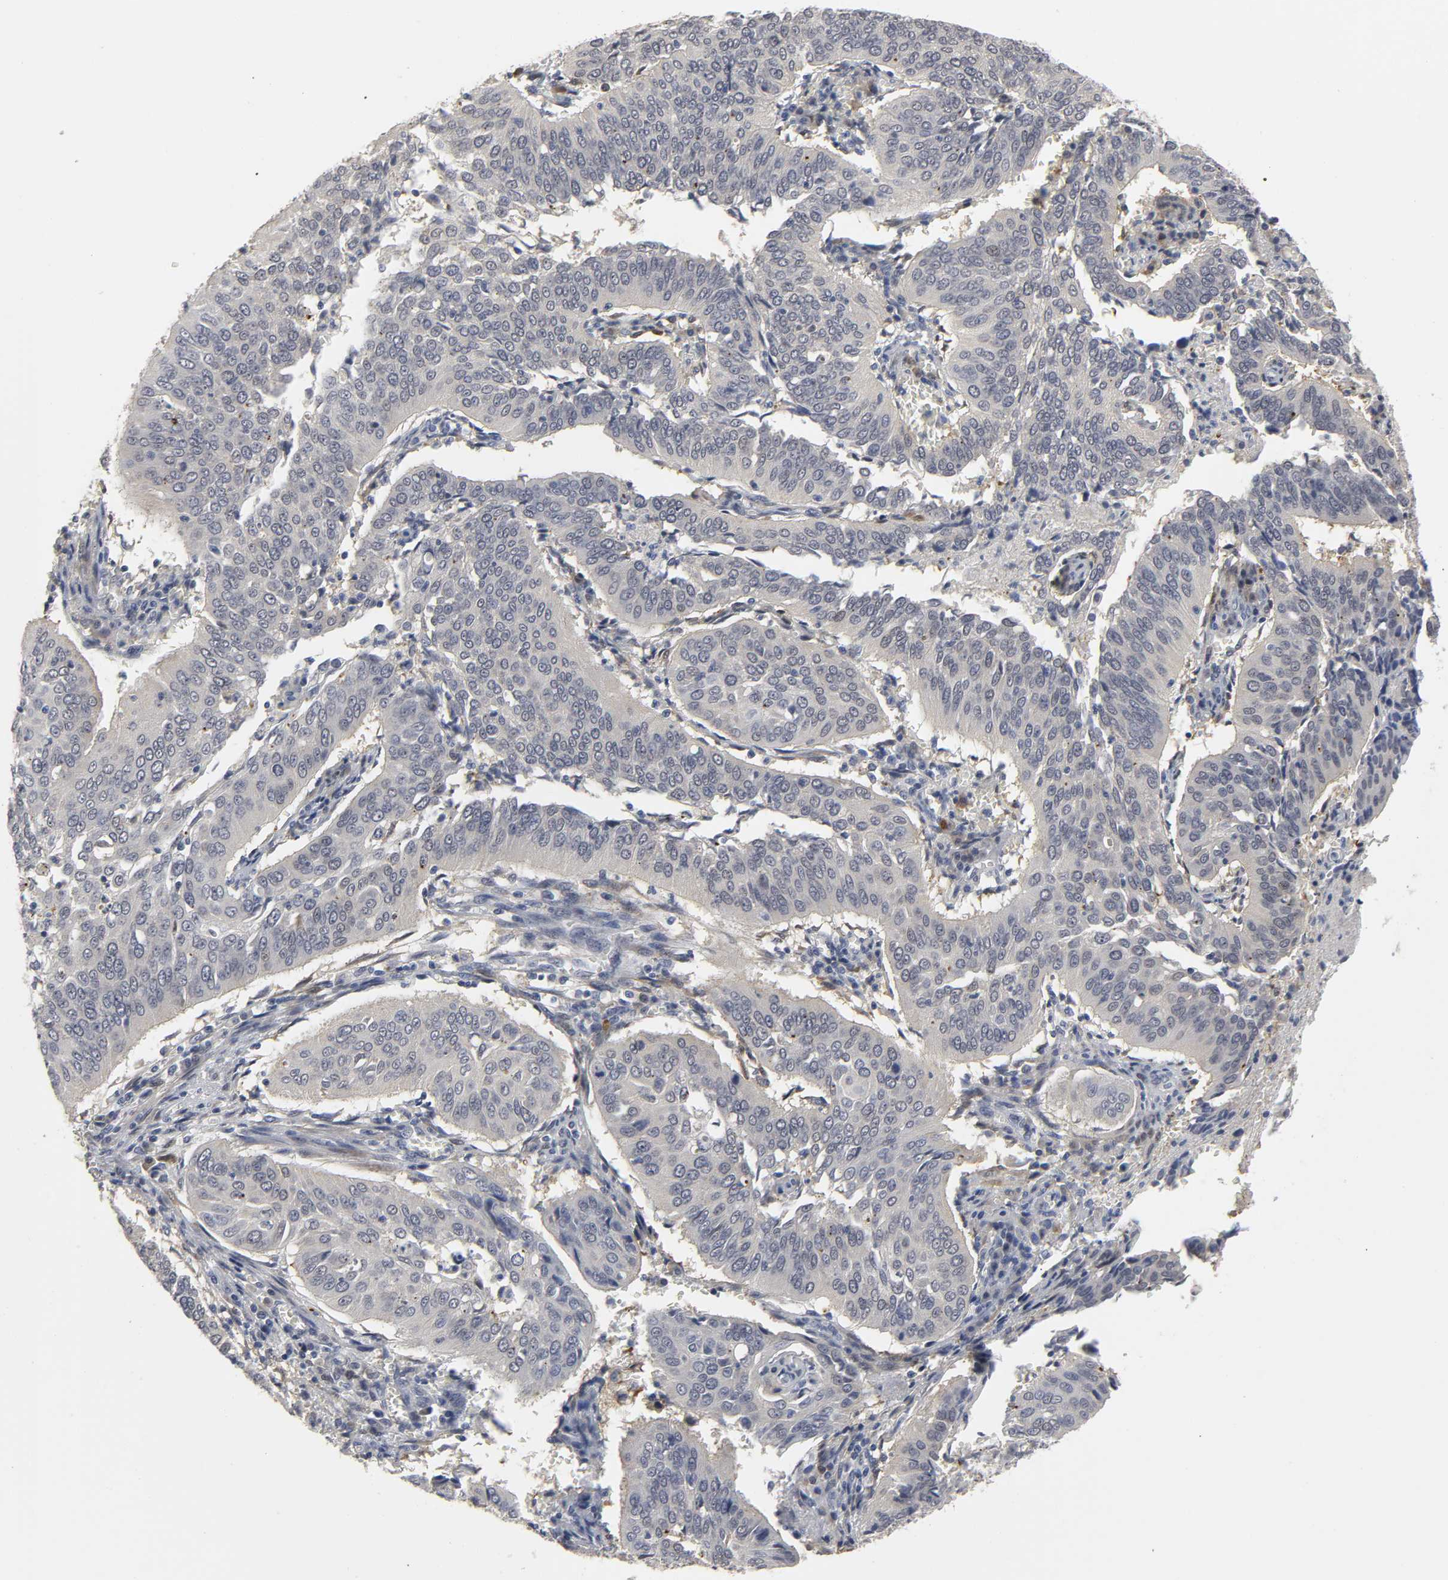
{"staining": {"intensity": "negative", "quantity": "none", "location": "none"}, "tissue": "cervical cancer", "cell_type": "Tumor cells", "image_type": "cancer", "snomed": [{"axis": "morphology", "description": "Squamous cell carcinoma, NOS"}, {"axis": "topography", "description": "Cervix"}], "caption": "A micrograph of cervical squamous cell carcinoma stained for a protein shows no brown staining in tumor cells. The staining is performed using DAB (3,3'-diaminobenzidine) brown chromogen with nuclei counter-stained in using hematoxylin.", "gene": "PDLIM3", "patient": {"sex": "female", "age": 39}}